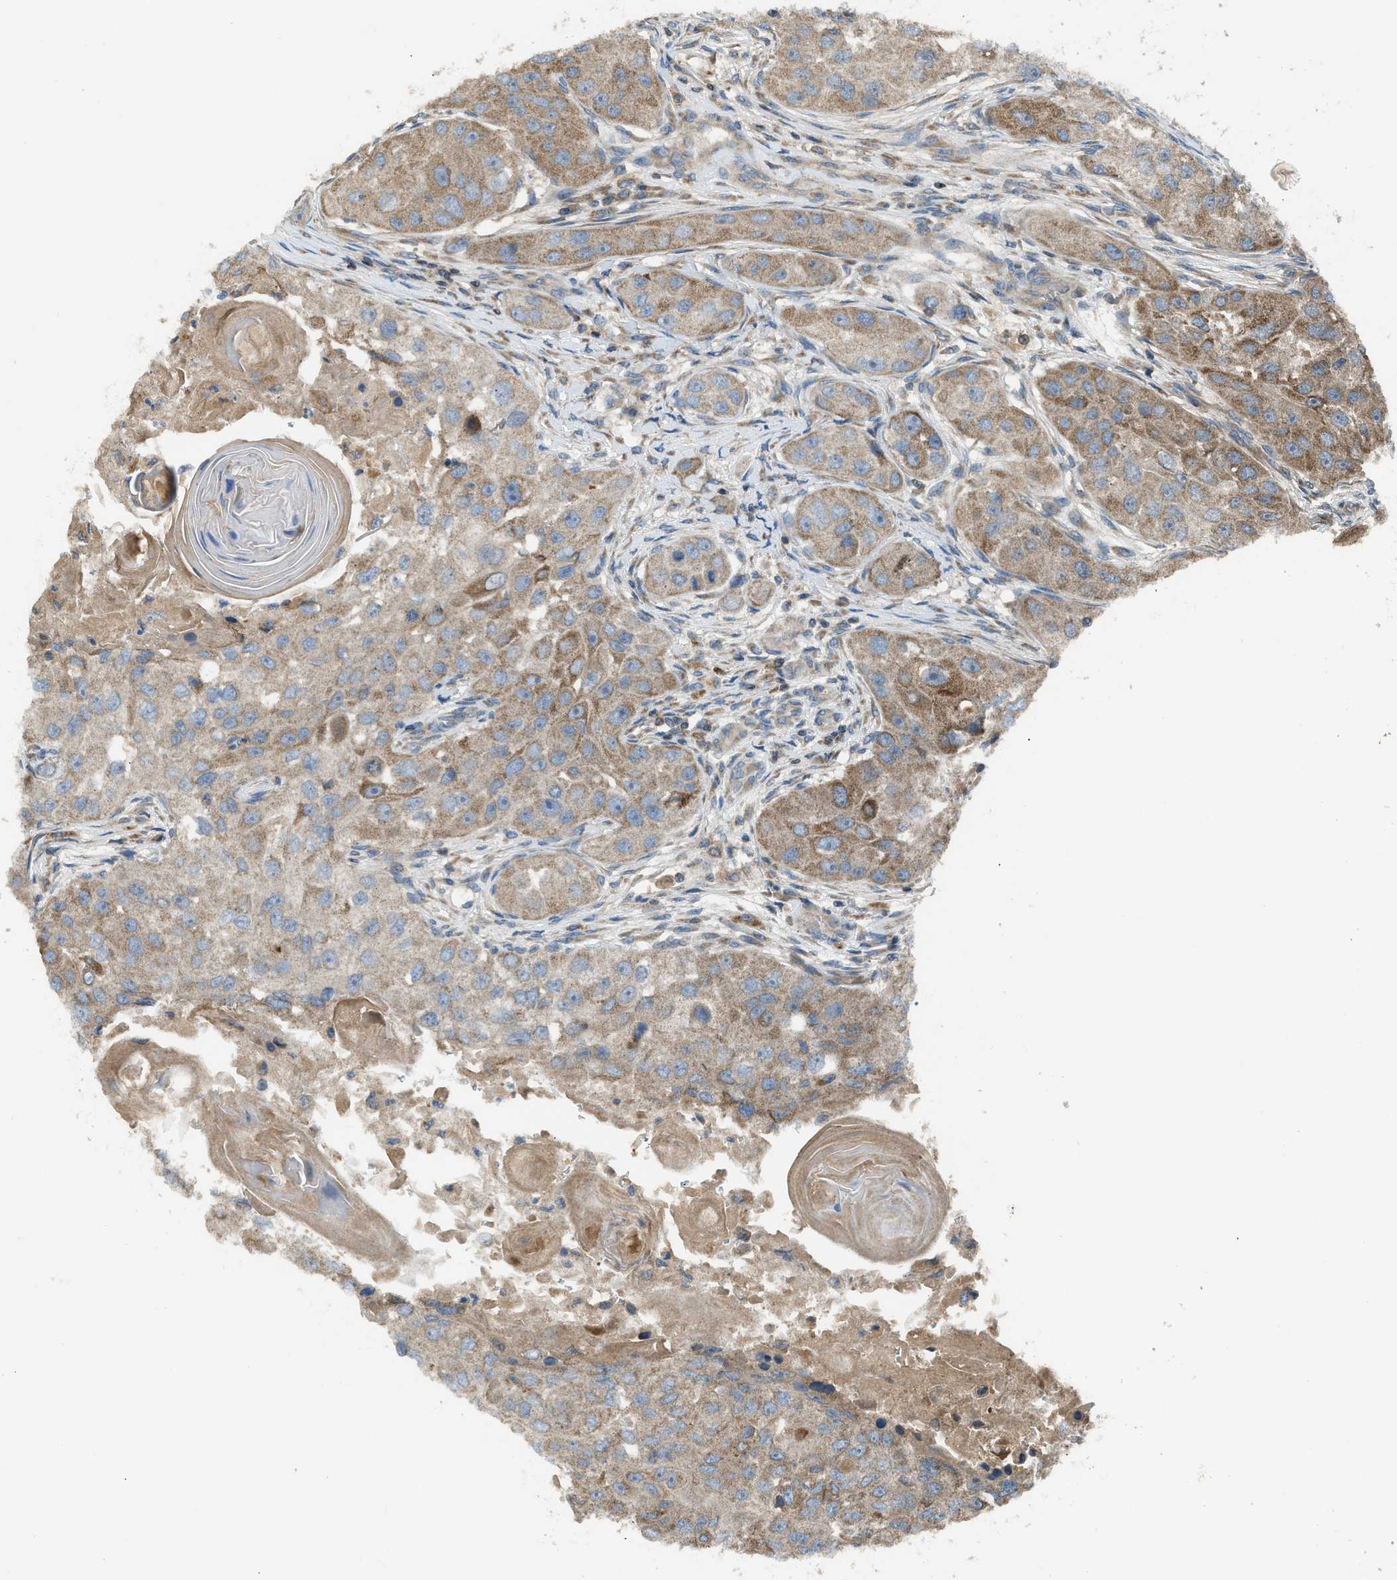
{"staining": {"intensity": "moderate", "quantity": ">75%", "location": "cytoplasmic/membranous"}, "tissue": "head and neck cancer", "cell_type": "Tumor cells", "image_type": "cancer", "snomed": [{"axis": "morphology", "description": "Normal tissue, NOS"}, {"axis": "morphology", "description": "Squamous cell carcinoma, NOS"}, {"axis": "topography", "description": "Skeletal muscle"}, {"axis": "topography", "description": "Head-Neck"}], "caption": "Immunohistochemical staining of human head and neck cancer exhibits medium levels of moderate cytoplasmic/membranous protein positivity in approximately >75% of tumor cells. (DAB = brown stain, brightfield microscopy at high magnification).", "gene": "PAFAH2", "patient": {"sex": "male", "age": 51}}